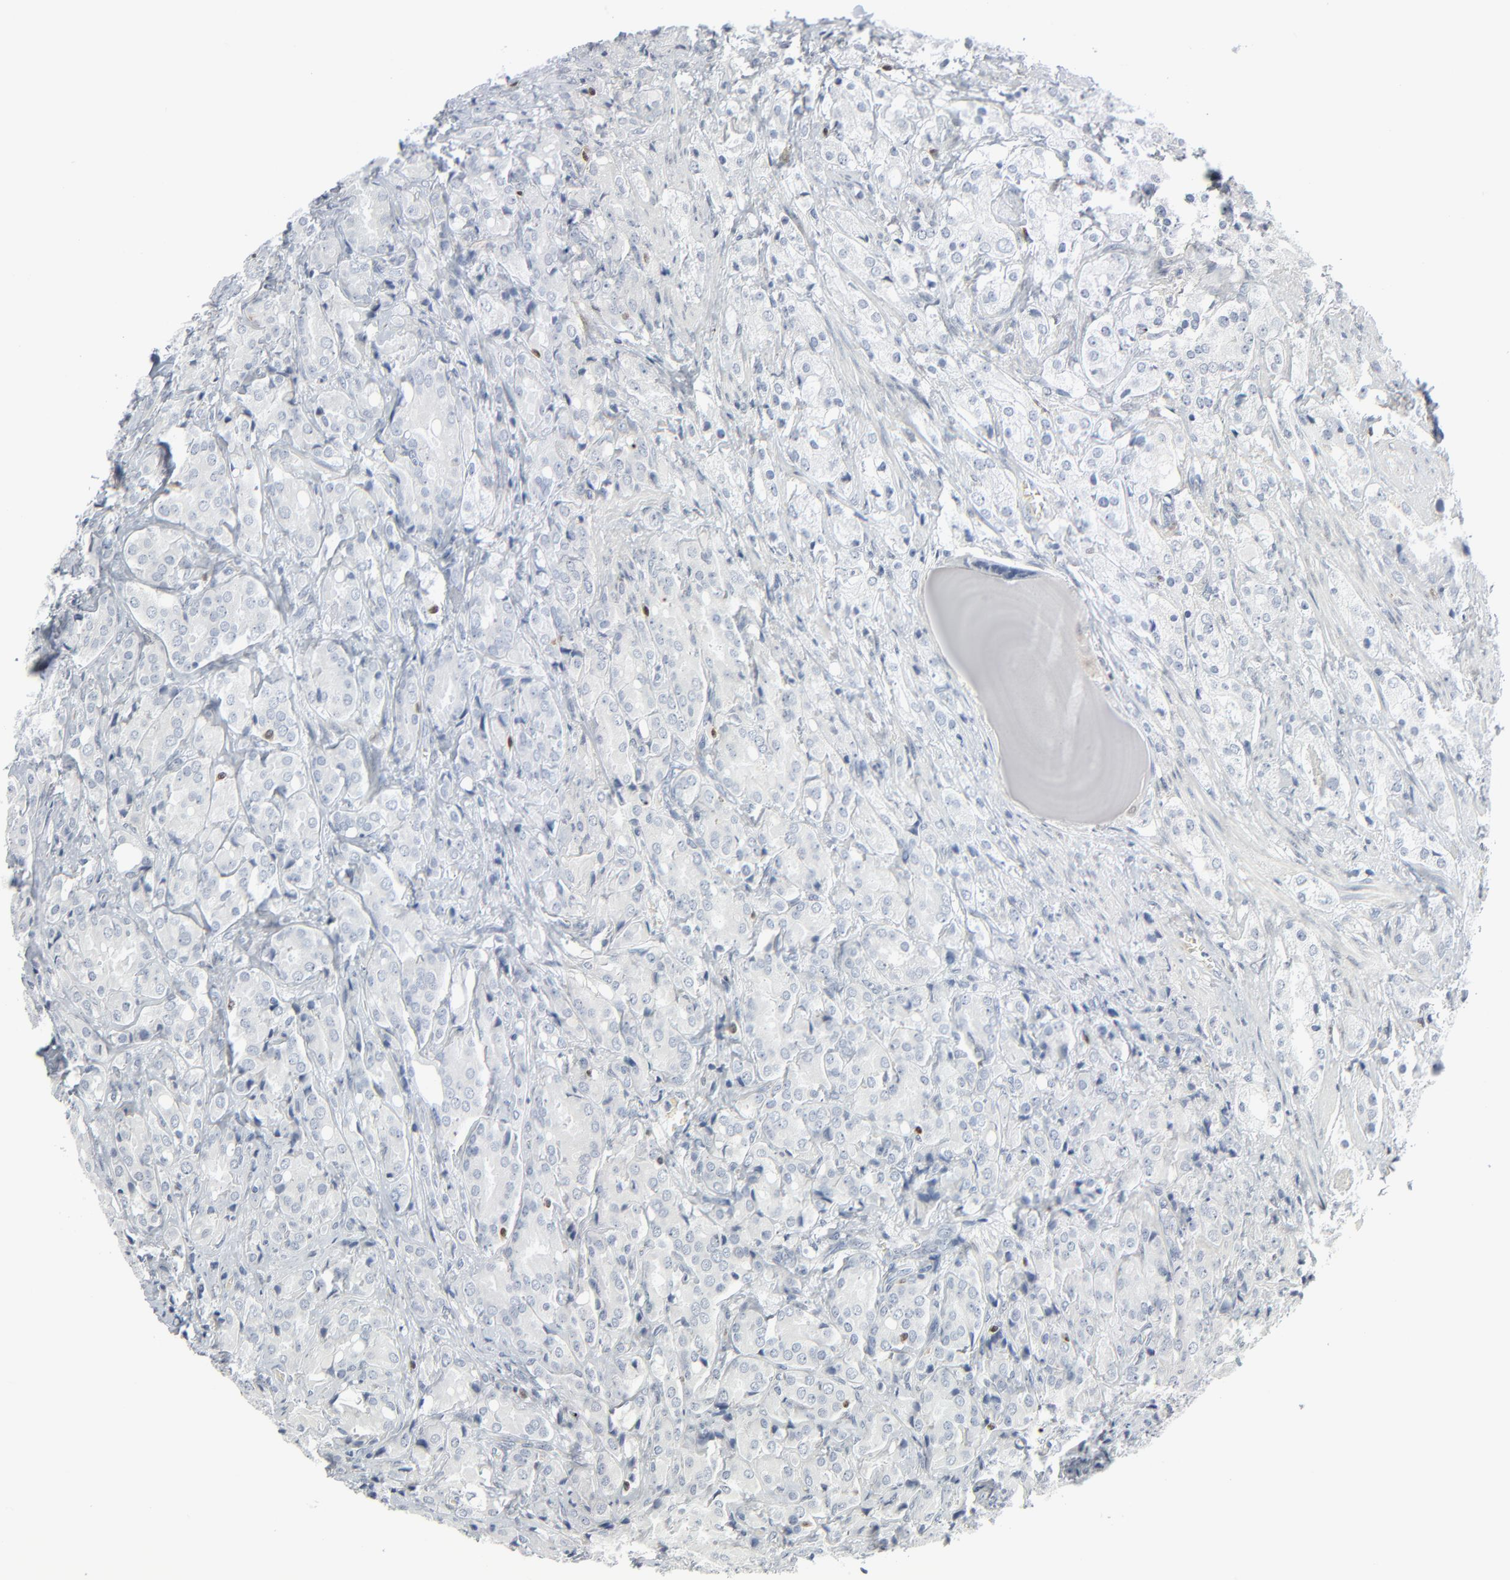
{"staining": {"intensity": "negative", "quantity": "none", "location": "none"}, "tissue": "prostate cancer", "cell_type": "Tumor cells", "image_type": "cancer", "snomed": [{"axis": "morphology", "description": "Adenocarcinoma, Low grade"}, {"axis": "topography", "description": "Prostate"}], "caption": "Tumor cells are negative for brown protein staining in prostate low-grade adenocarcinoma. Nuclei are stained in blue.", "gene": "MITF", "patient": {"sex": "male", "age": 59}}